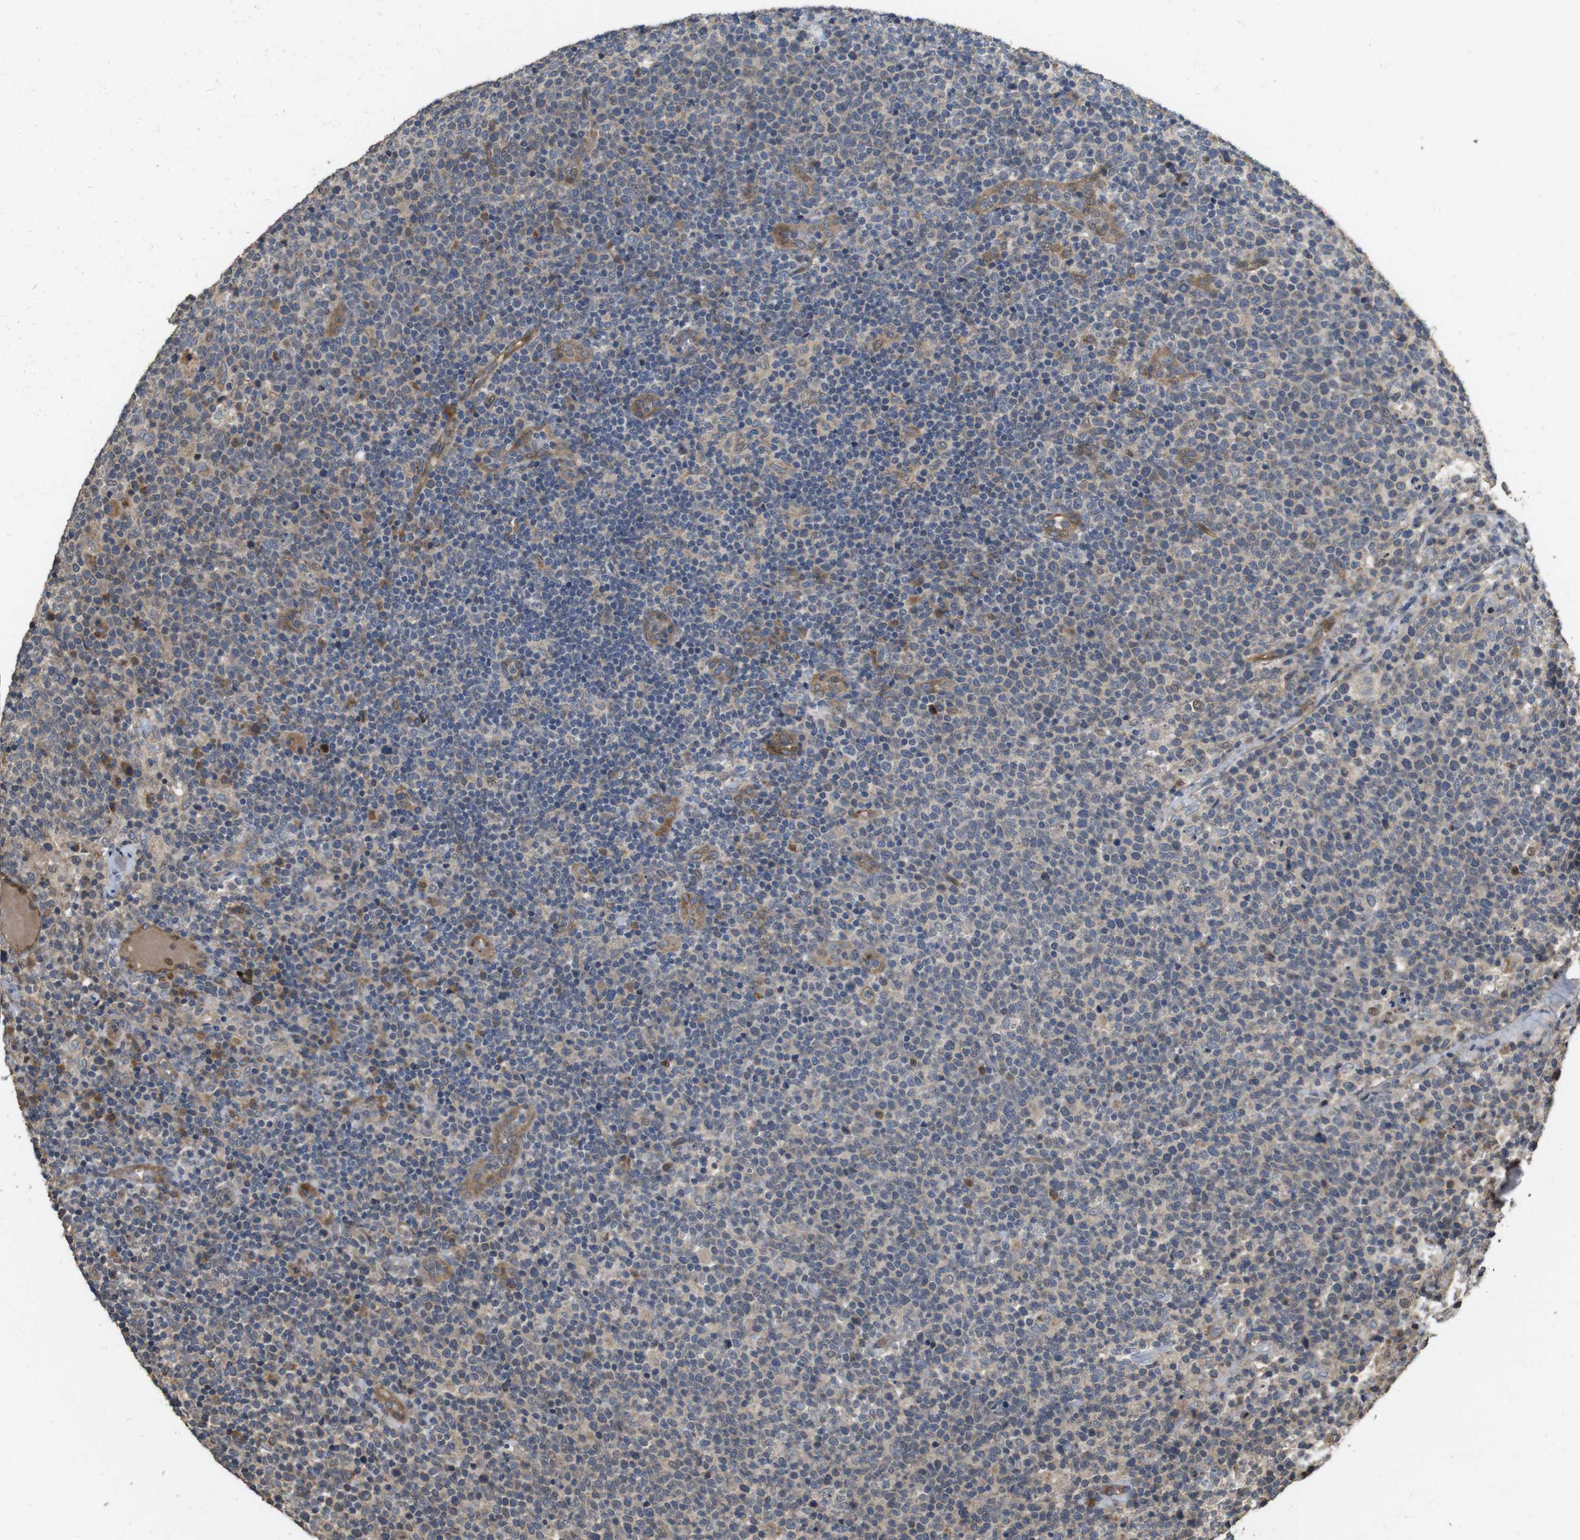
{"staining": {"intensity": "weak", "quantity": "<25%", "location": "cytoplasmic/membranous,nuclear"}, "tissue": "lymphoma", "cell_type": "Tumor cells", "image_type": "cancer", "snomed": [{"axis": "morphology", "description": "Malignant lymphoma, non-Hodgkin's type, High grade"}, {"axis": "topography", "description": "Lymph node"}], "caption": "The immunohistochemistry photomicrograph has no significant expression in tumor cells of high-grade malignant lymphoma, non-Hodgkin's type tissue. The staining is performed using DAB brown chromogen with nuclei counter-stained in using hematoxylin.", "gene": "PCDHB10", "patient": {"sex": "male", "age": 61}}